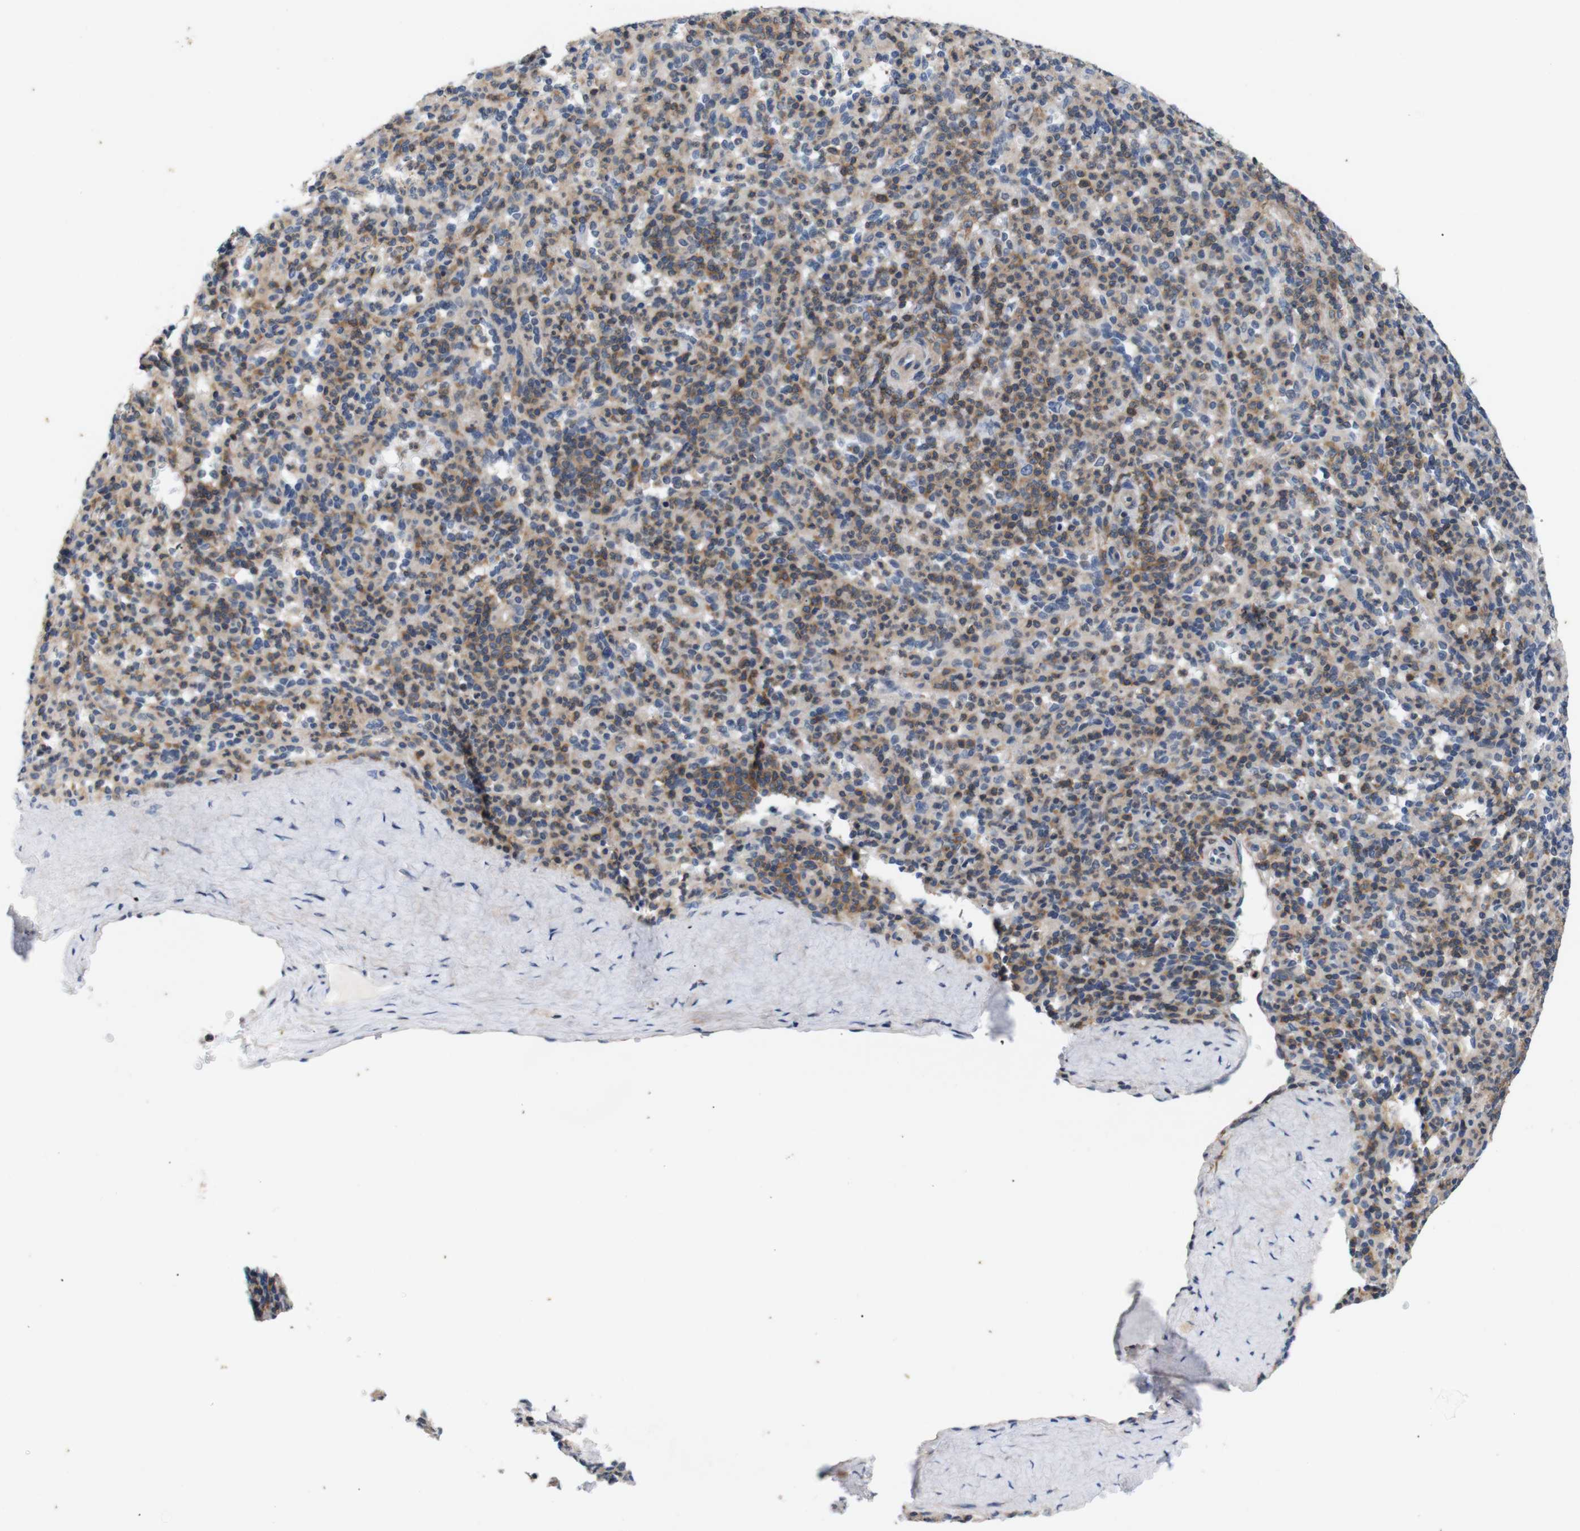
{"staining": {"intensity": "moderate", "quantity": ">75%", "location": "cytoplasmic/membranous"}, "tissue": "spleen", "cell_type": "Cells in red pulp", "image_type": "normal", "snomed": [{"axis": "morphology", "description": "Normal tissue, NOS"}, {"axis": "topography", "description": "Spleen"}], "caption": "IHC photomicrograph of normal spleen: spleen stained using immunohistochemistry shows medium levels of moderate protein expression localized specifically in the cytoplasmic/membranous of cells in red pulp, appearing as a cytoplasmic/membranous brown color.", "gene": "BRWD3", "patient": {"sex": "male", "age": 36}}